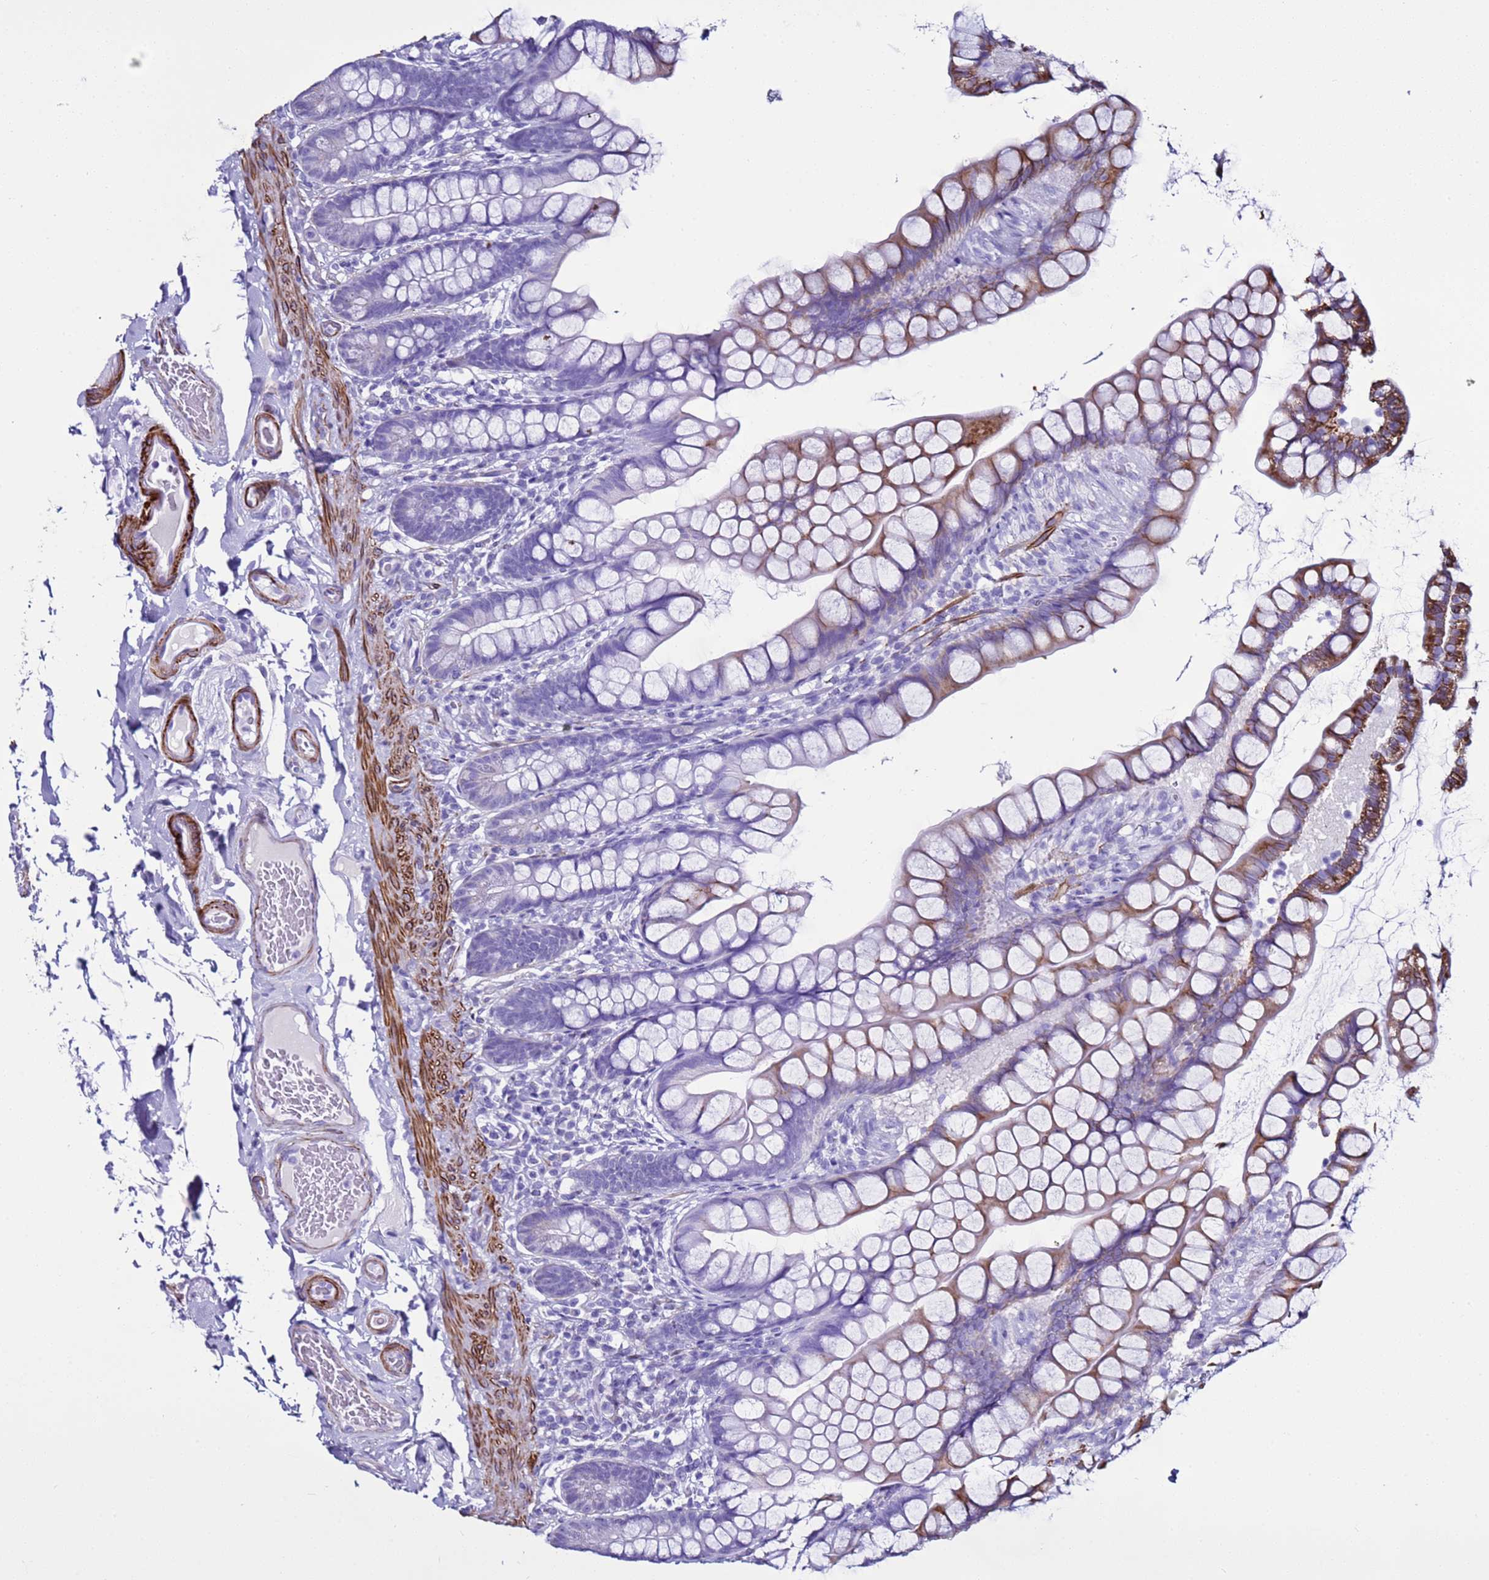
{"staining": {"intensity": "strong", "quantity": "25%-75%", "location": "cytoplasmic/membranous"}, "tissue": "small intestine", "cell_type": "Glandular cells", "image_type": "normal", "snomed": [{"axis": "morphology", "description": "Normal tissue, NOS"}, {"axis": "topography", "description": "Small intestine"}], "caption": "Protein analysis of benign small intestine reveals strong cytoplasmic/membranous positivity in approximately 25%-75% of glandular cells. The staining is performed using DAB (3,3'-diaminobenzidine) brown chromogen to label protein expression. The nuclei are counter-stained blue using hematoxylin.", "gene": "LCMT1", "patient": {"sex": "male", "age": 70}}